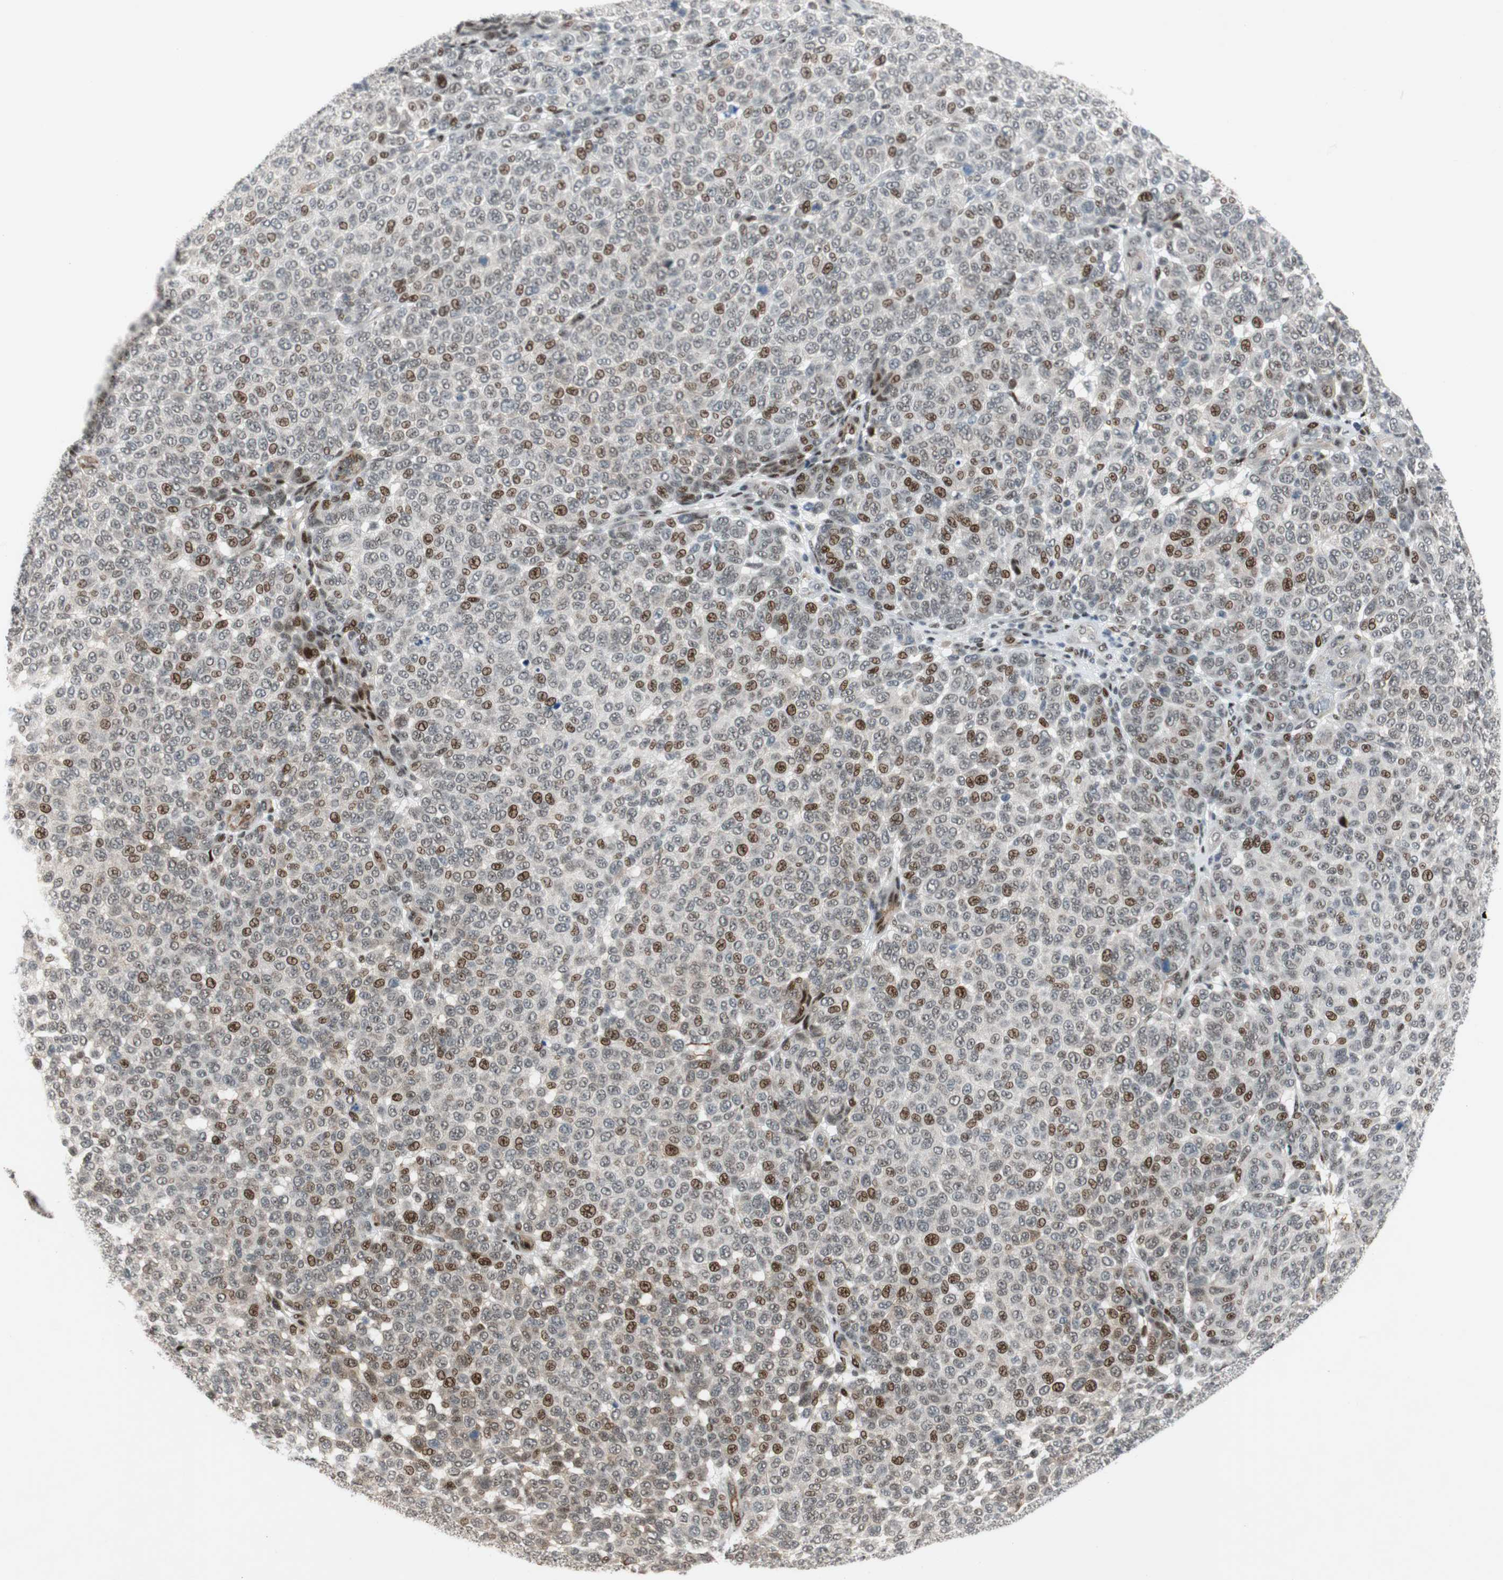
{"staining": {"intensity": "strong", "quantity": "<25%", "location": "nuclear"}, "tissue": "melanoma", "cell_type": "Tumor cells", "image_type": "cancer", "snomed": [{"axis": "morphology", "description": "Malignant melanoma, NOS"}, {"axis": "topography", "description": "Skin"}], "caption": "Melanoma stained for a protein (brown) displays strong nuclear positive positivity in about <25% of tumor cells.", "gene": "FBXO44", "patient": {"sex": "male", "age": 59}}